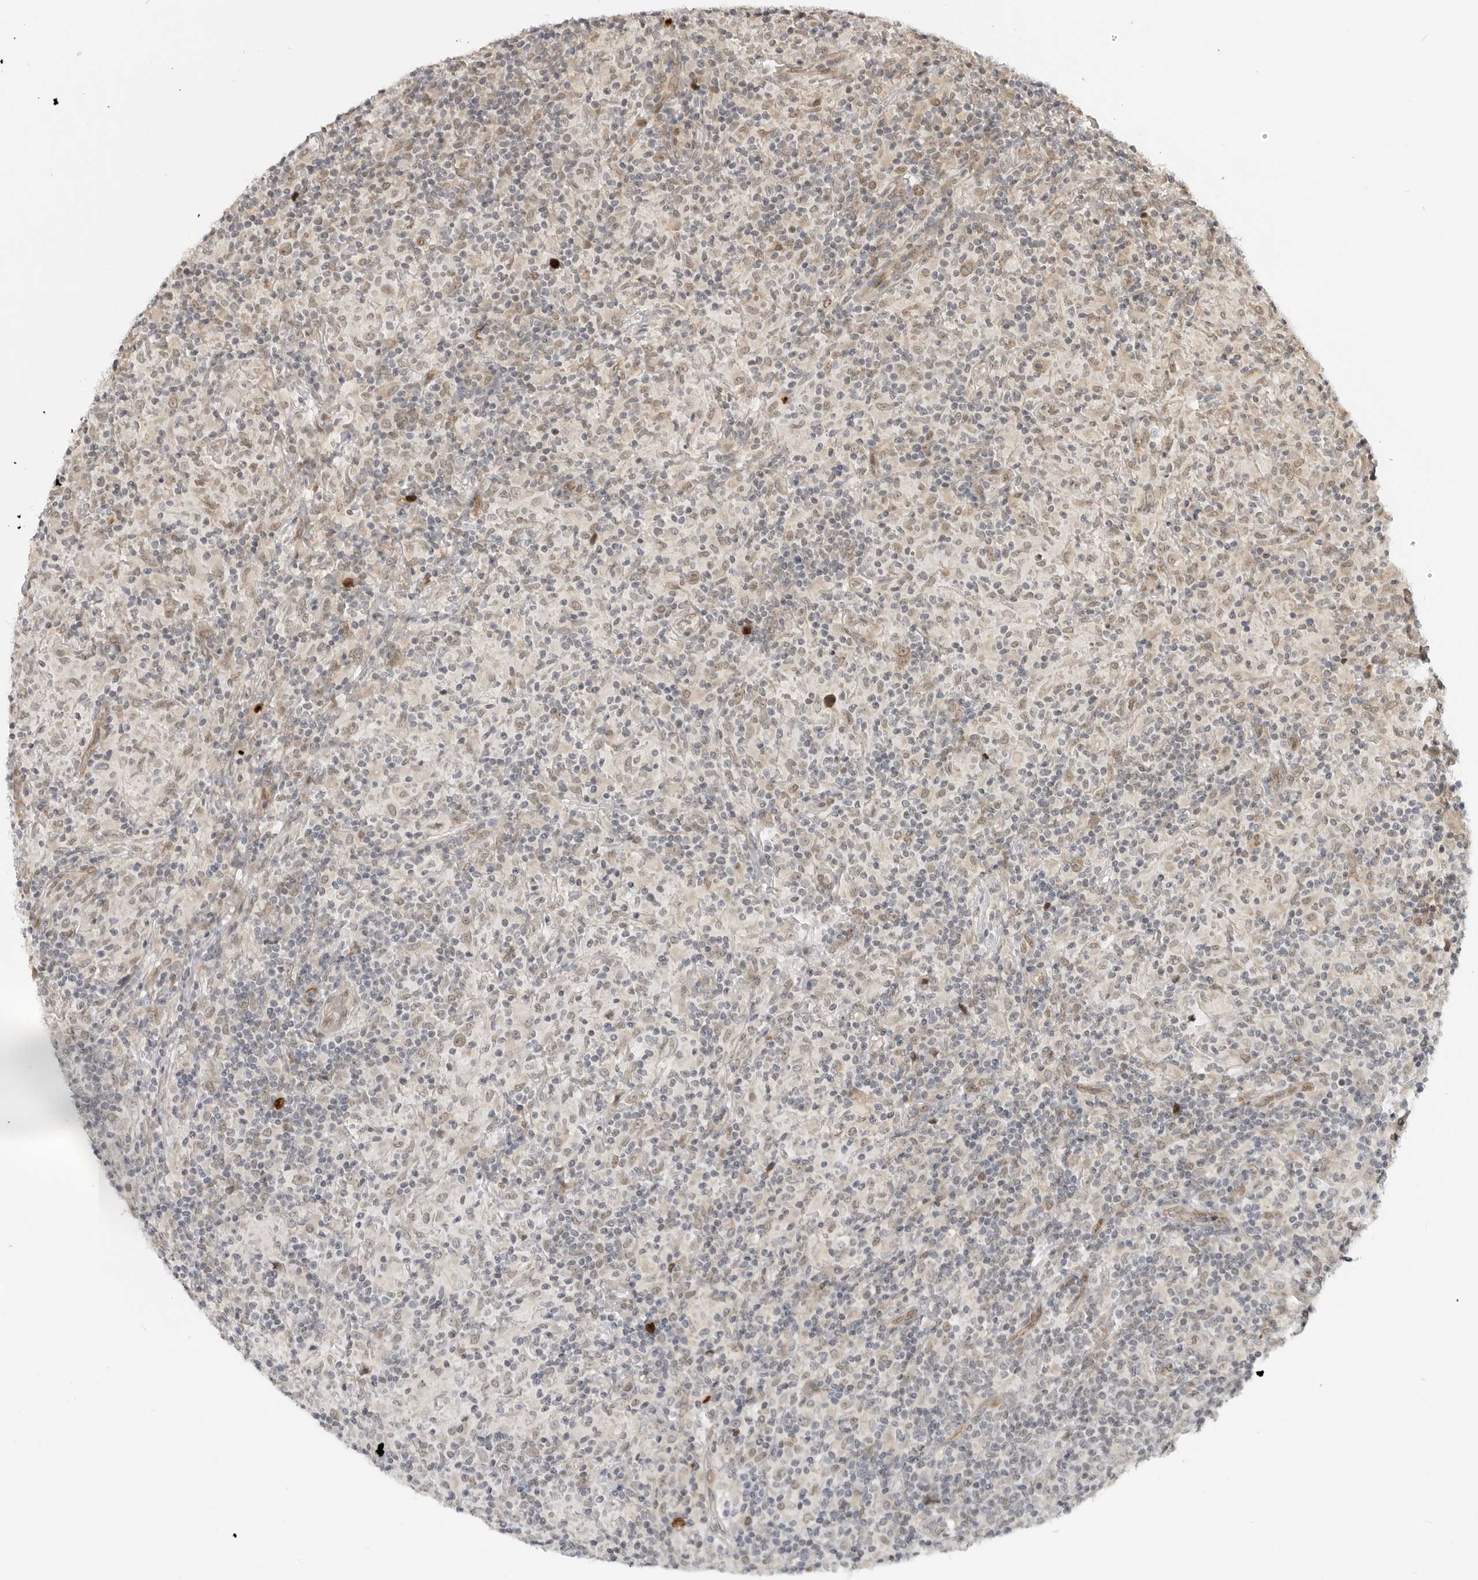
{"staining": {"intensity": "weak", "quantity": ">75%", "location": "nuclear"}, "tissue": "lymphoma", "cell_type": "Tumor cells", "image_type": "cancer", "snomed": [{"axis": "morphology", "description": "Hodgkin's disease, NOS"}, {"axis": "topography", "description": "Lymph node"}], "caption": "Immunohistochemistry of Hodgkin's disease demonstrates low levels of weak nuclear positivity in about >75% of tumor cells.", "gene": "CEP295NL", "patient": {"sex": "male", "age": 70}}